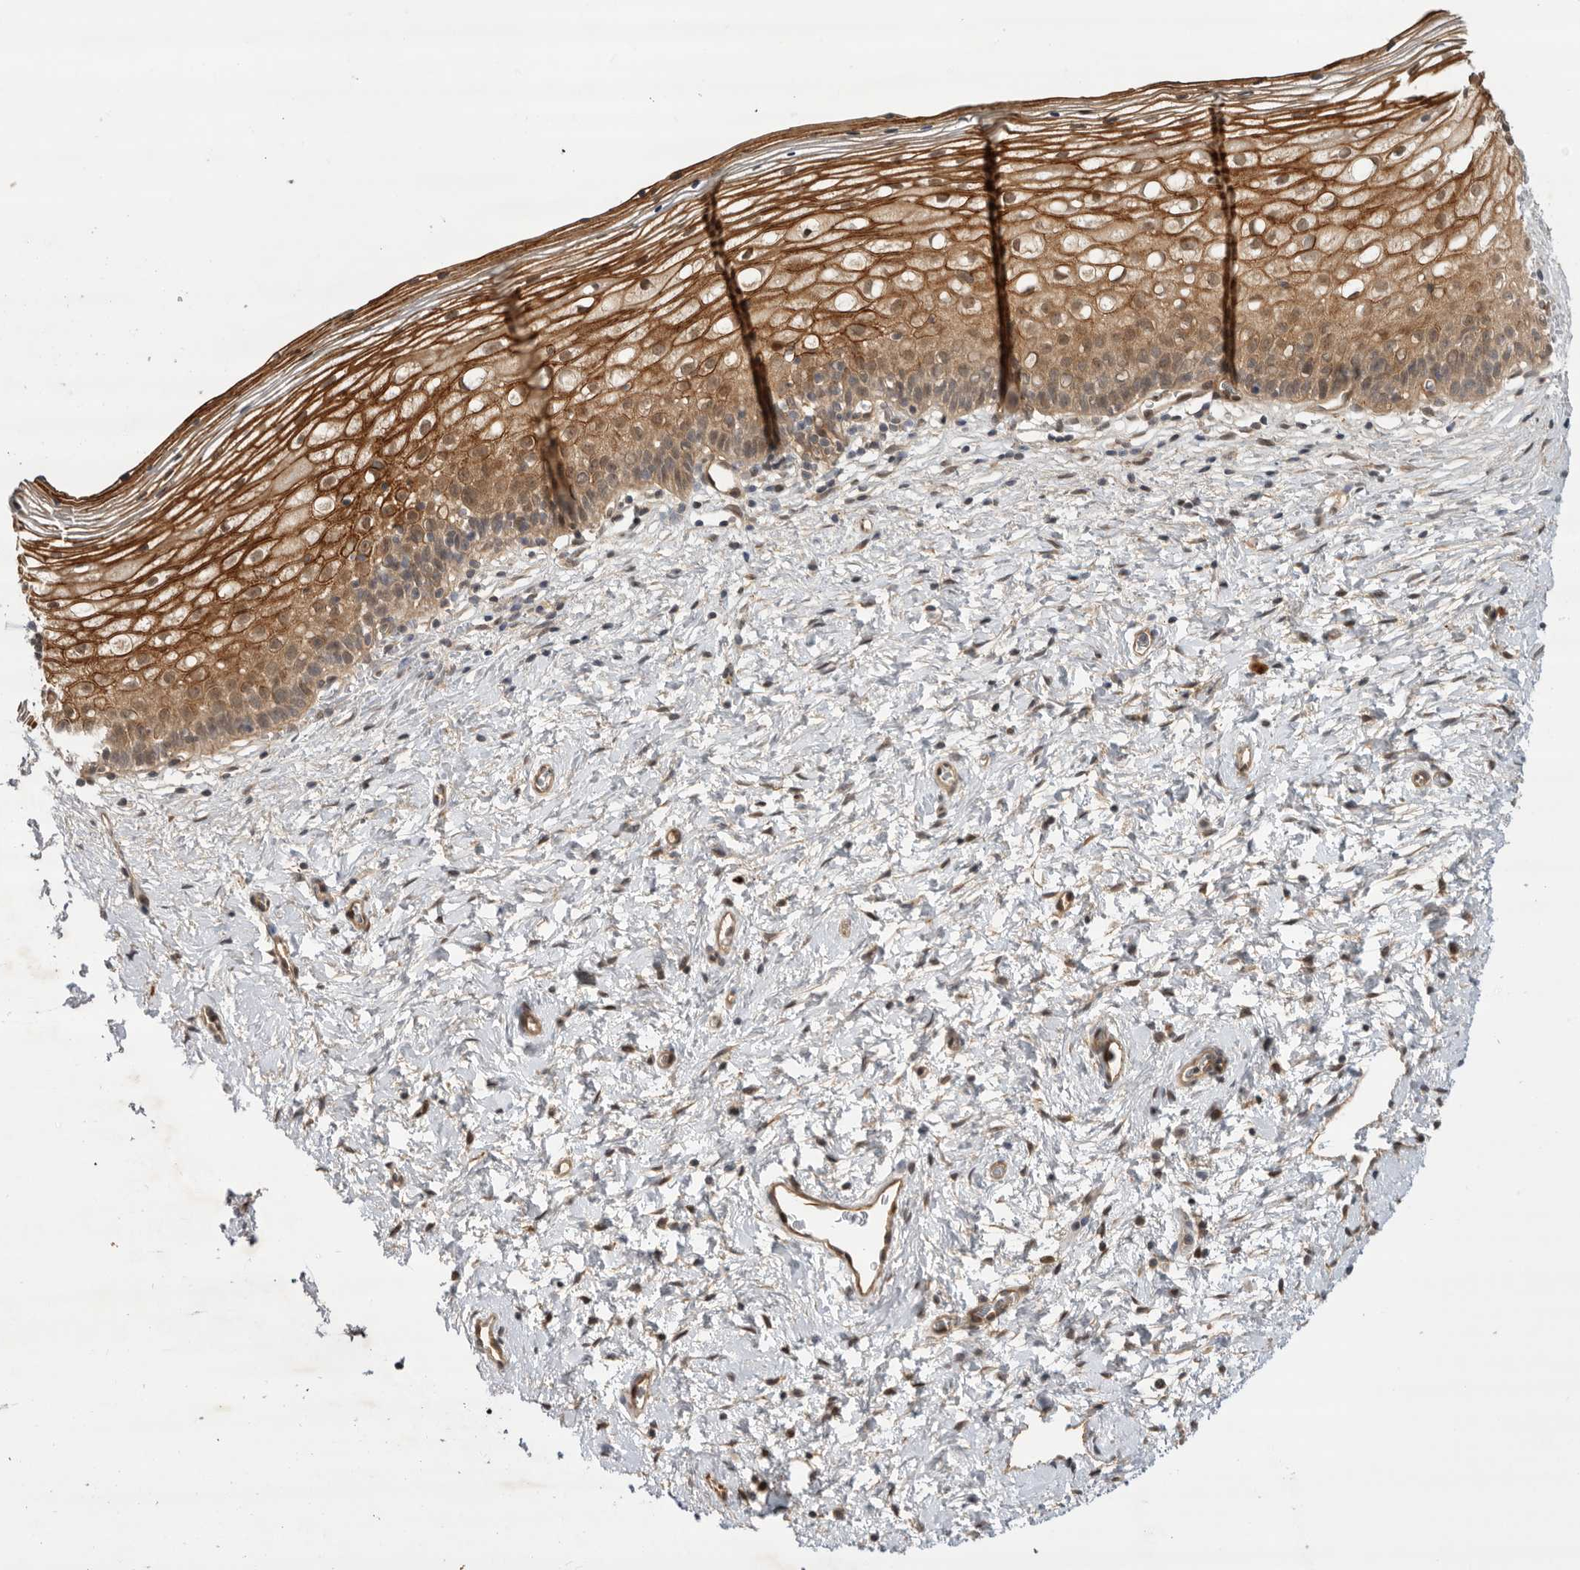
{"staining": {"intensity": "strong", "quantity": ">75%", "location": "cytoplasmic/membranous"}, "tissue": "cervix", "cell_type": "Squamous epithelial cells", "image_type": "normal", "snomed": [{"axis": "morphology", "description": "Normal tissue, NOS"}, {"axis": "topography", "description": "Cervix"}], "caption": "DAB (3,3'-diaminobenzidine) immunohistochemical staining of unremarkable cervix shows strong cytoplasmic/membranous protein staining in approximately >75% of squamous epithelial cells.", "gene": "DCAF8", "patient": {"sex": "female", "age": 72}}